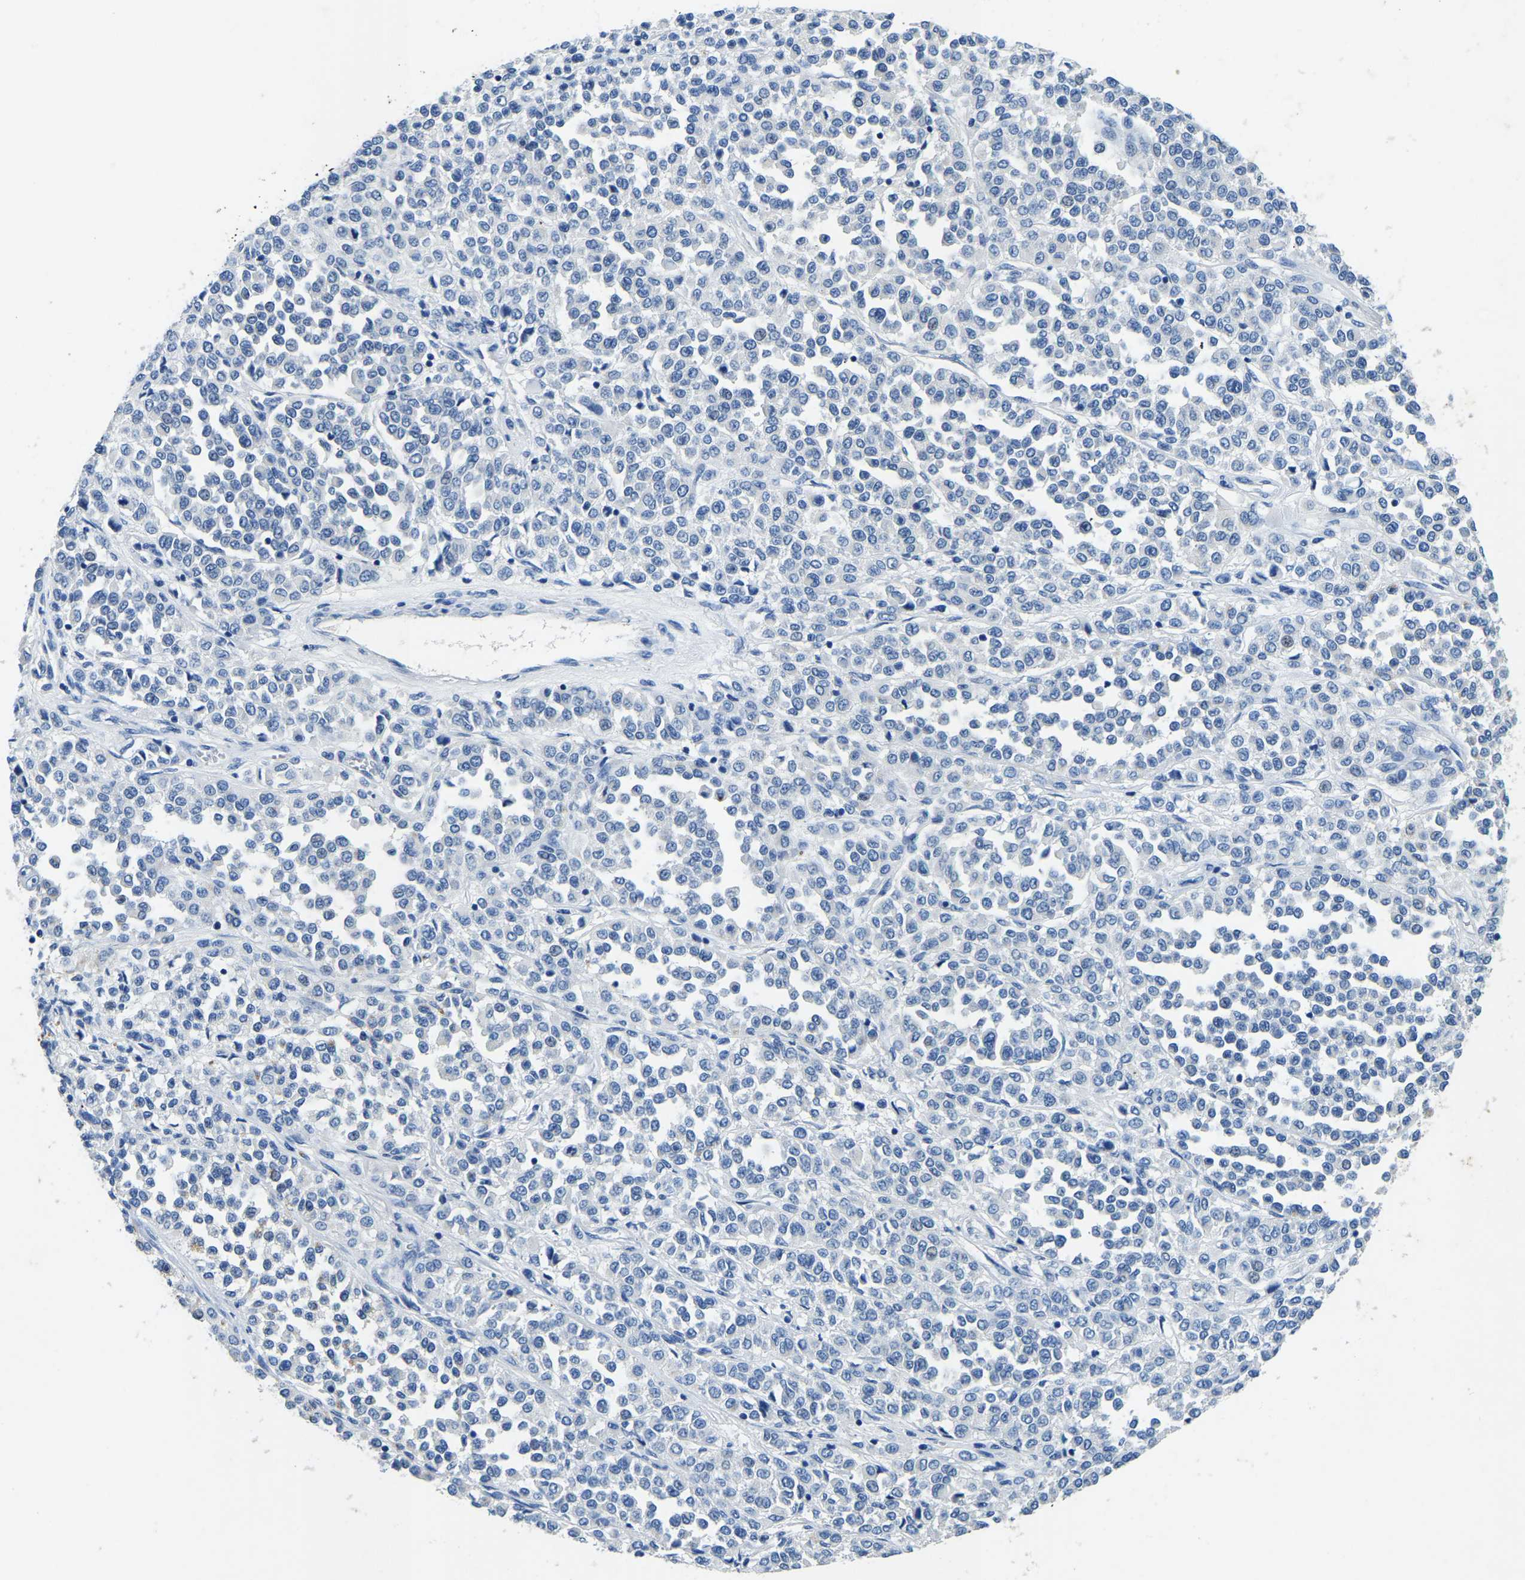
{"staining": {"intensity": "negative", "quantity": "none", "location": "none"}, "tissue": "melanoma", "cell_type": "Tumor cells", "image_type": "cancer", "snomed": [{"axis": "morphology", "description": "Malignant melanoma, Metastatic site"}, {"axis": "topography", "description": "Pancreas"}], "caption": "Photomicrograph shows no protein staining in tumor cells of melanoma tissue. Nuclei are stained in blue.", "gene": "UBN2", "patient": {"sex": "female", "age": 30}}